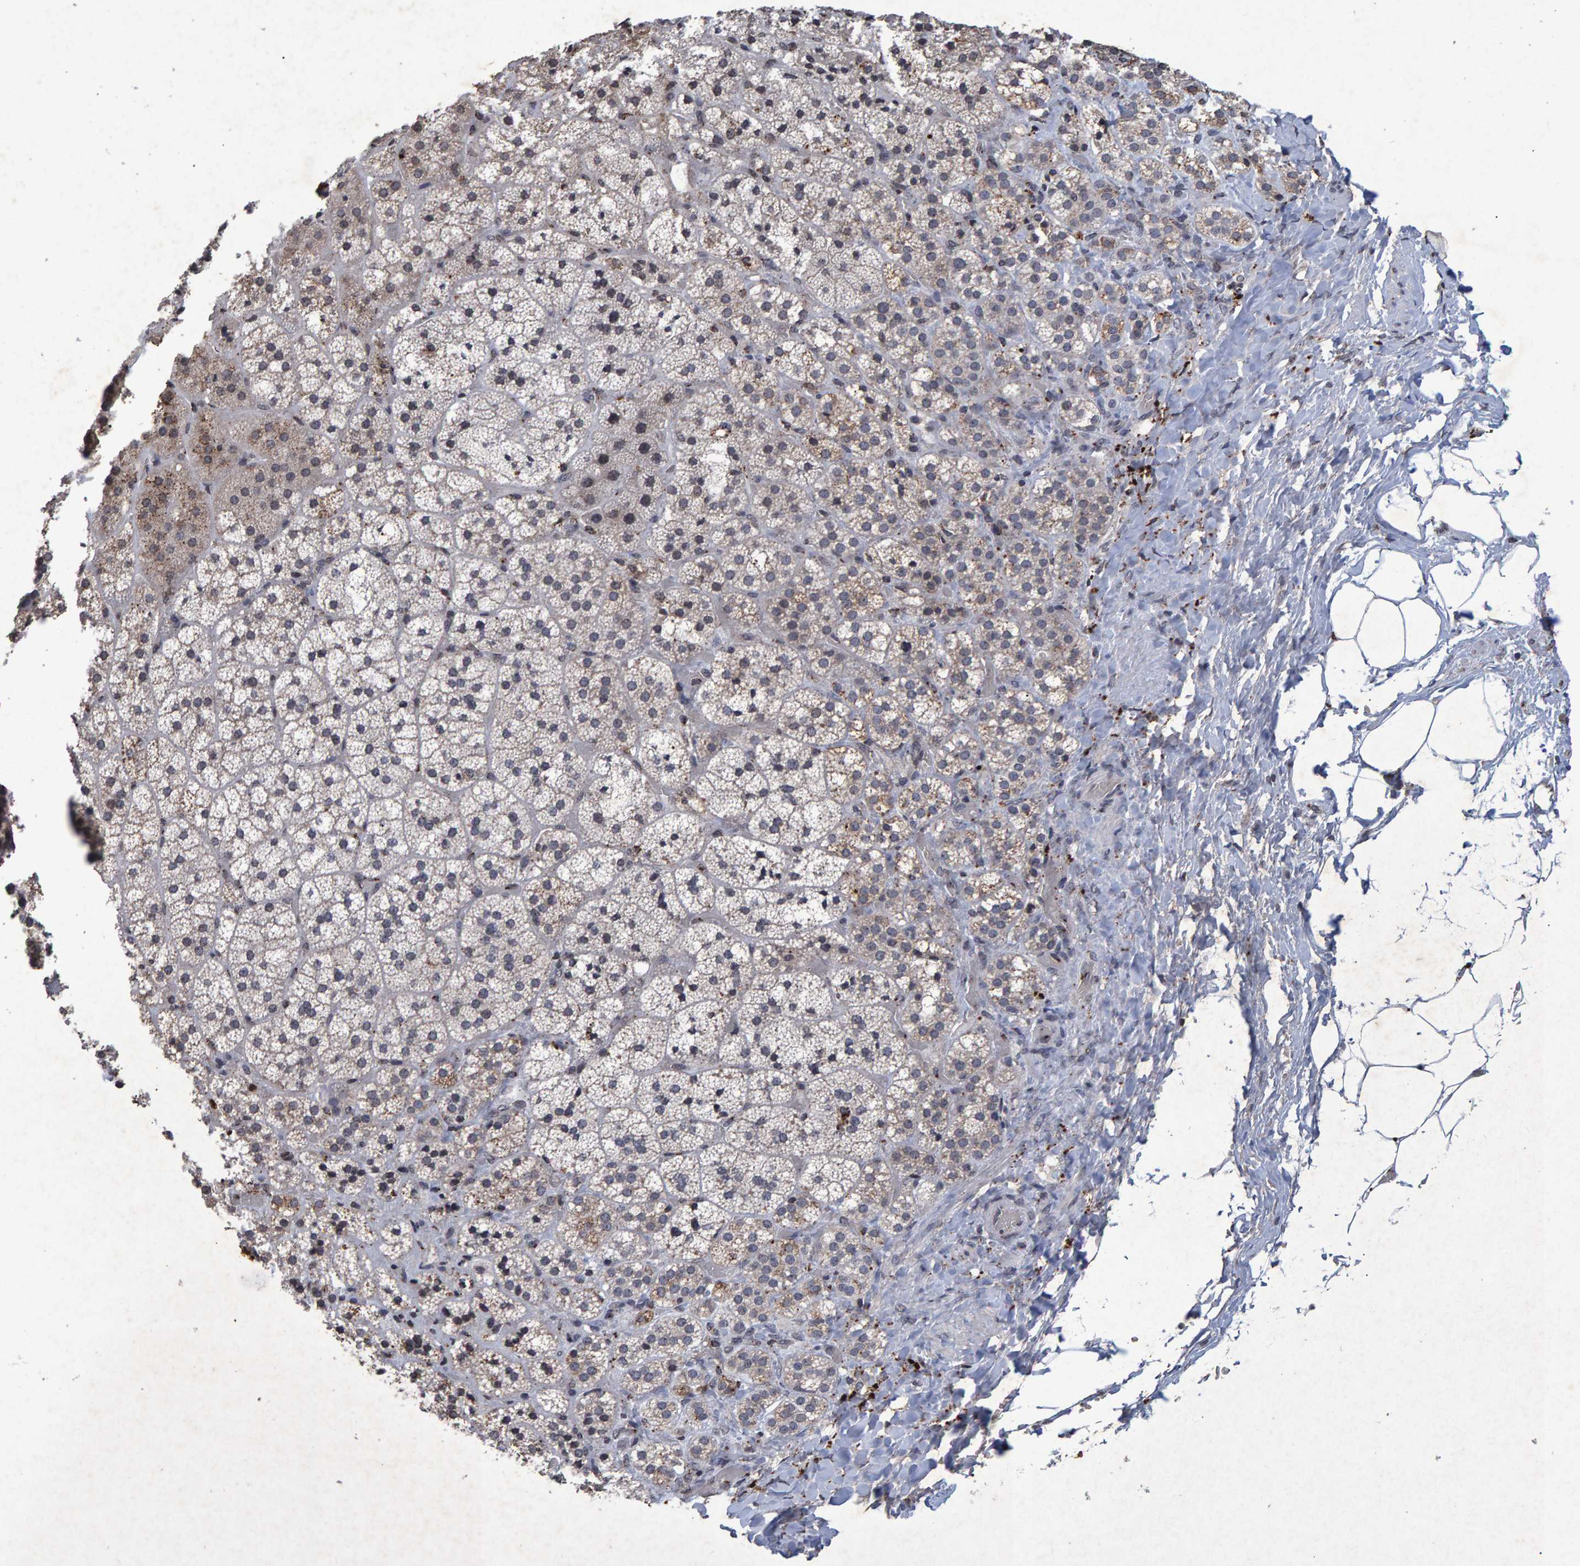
{"staining": {"intensity": "weak", "quantity": "<25%", "location": "cytoplasmic/membranous"}, "tissue": "adrenal gland", "cell_type": "Glandular cells", "image_type": "normal", "snomed": [{"axis": "morphology", "description": "Normal tissue, NOS"}, {"axis": "topography", "description": "Adrenal gland"}], "caption": "Immunohistochemistry photomicrograph of normal adrenal gland stained for a protein (brown), which displays no staining in glandular cells.", "gene": "GALC", "patient": {"sex": "female", "age": 44}}